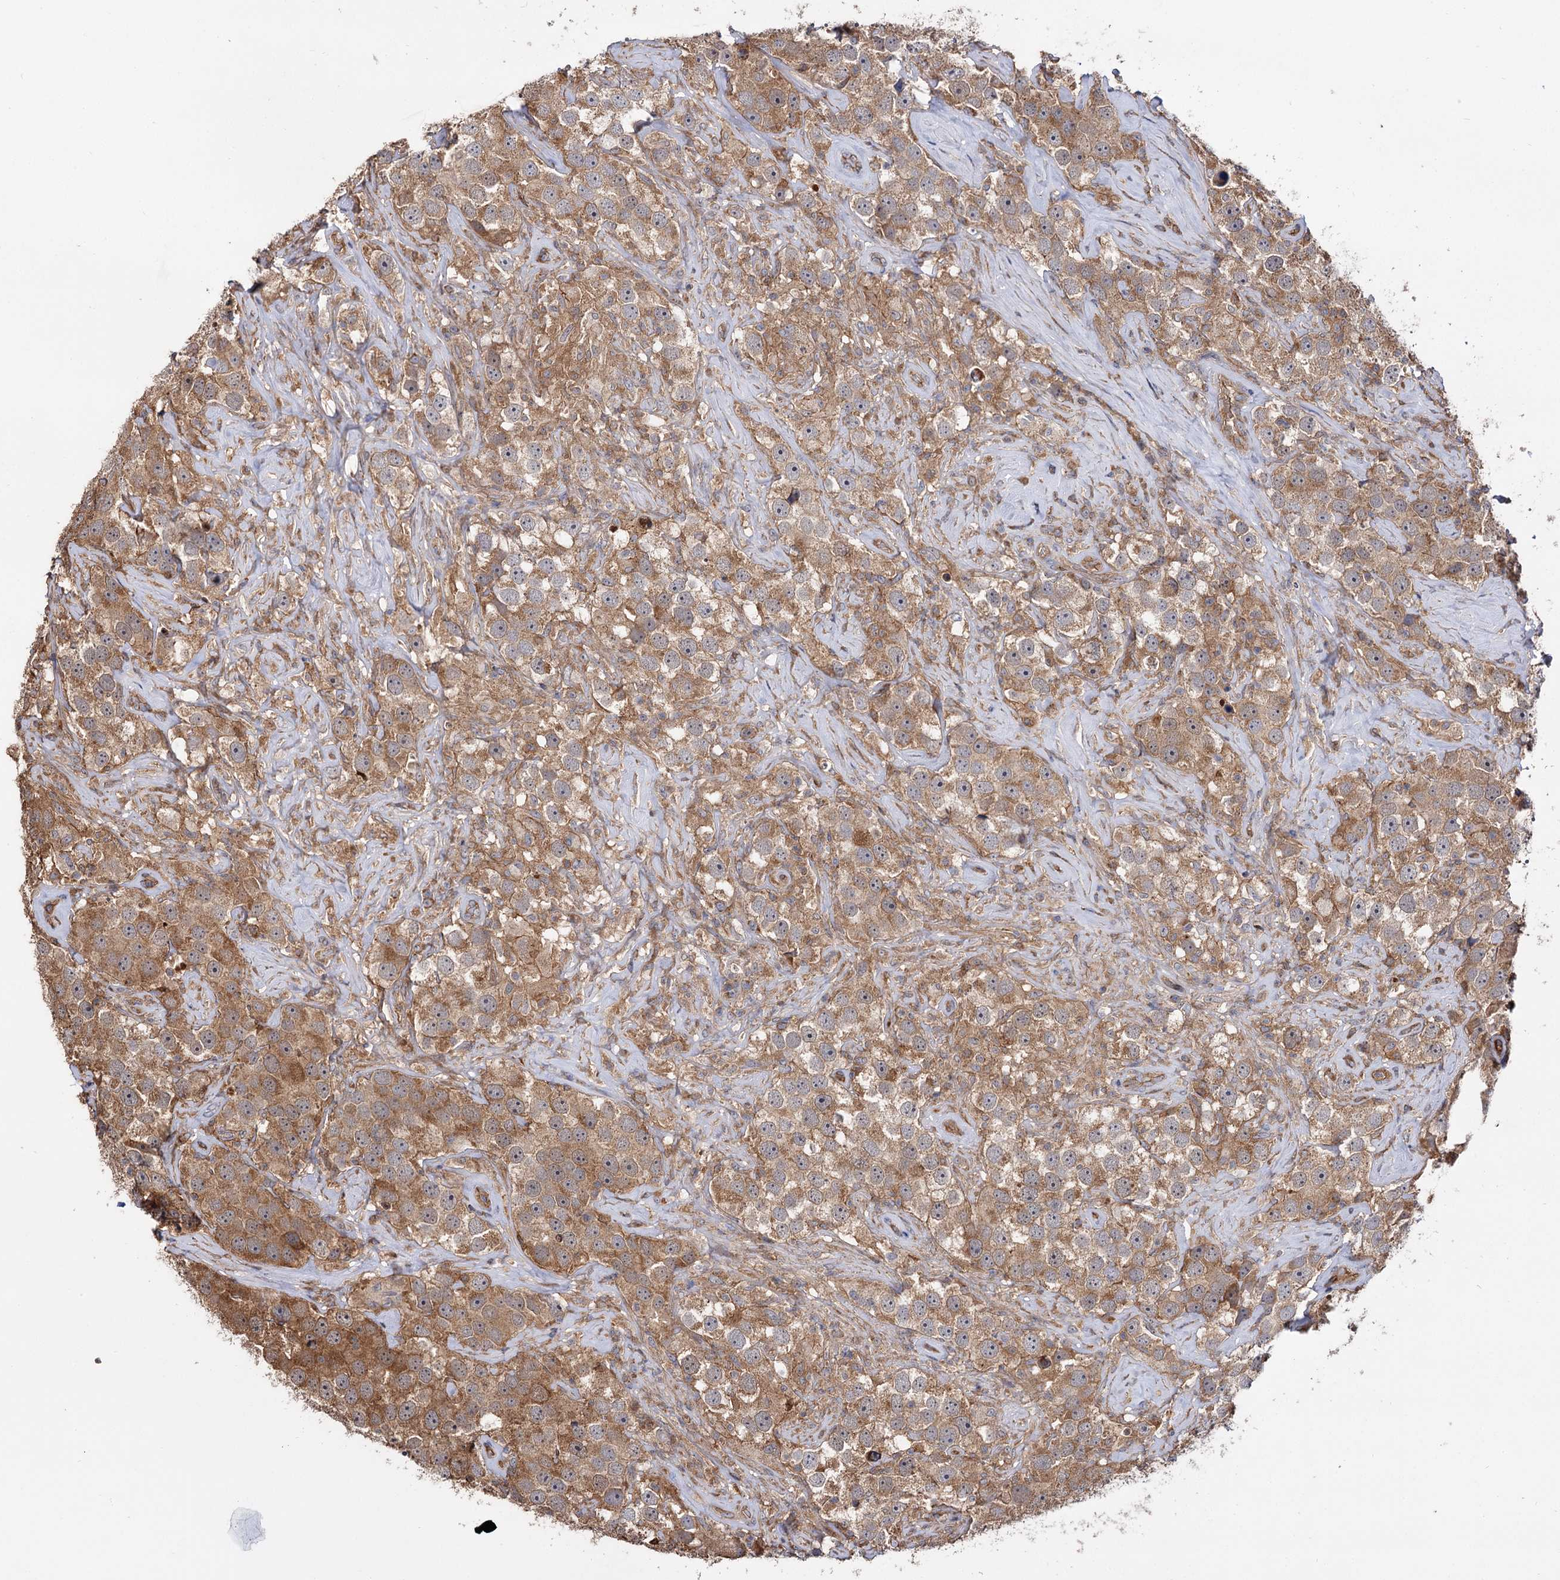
{"staining": {"intensity": "moderate", "quantity": ">75%", "location": "cytoplasmic/membranous"}, "tissue": "testis cancer", "cell_type": "Tumor cells", "image_type": "cancer", "snomed": [{"axis": "morphology", "description": "Seminoma, NOS"}, {"axis": "topography", "description": "Testis"}], "caption": "Moderate cytoplasmic/membranous staining is seen in approximately >75% of tumor cells in testis seminoma.", "gene": "IDI1", "patient": {"sex": "male", "age": 49}}